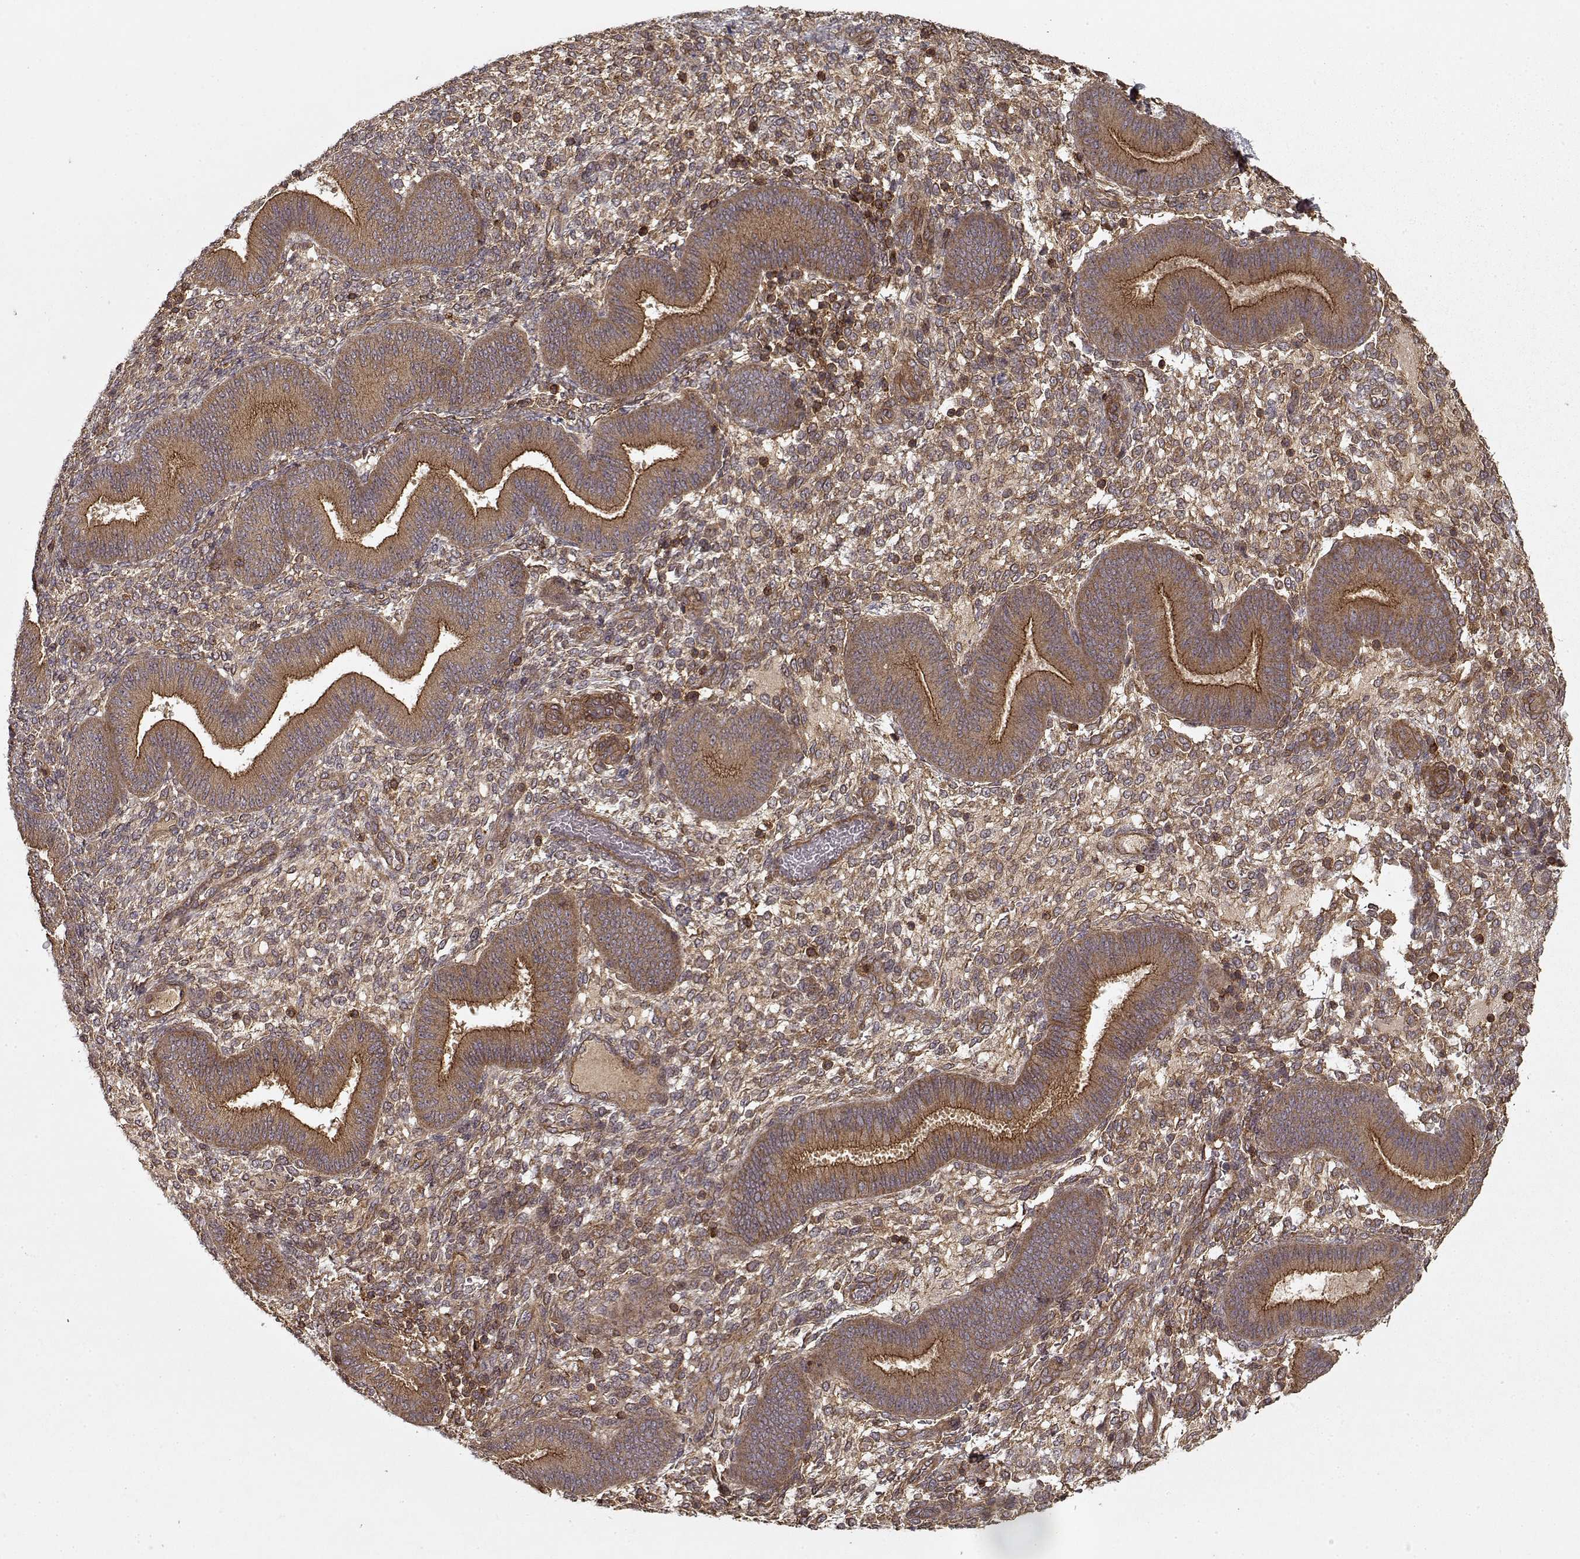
{"staining": {"intensity": "weak", "quantity": "<25%", "location": "cytoplasmic/membranous"}, "tissue": "endometrium", "cell_type": "Cells in endometrial stroma", "image_type": "normal", "snomed": [{"axis": "morphology", "description": "Normal tissue, NOS"}, {"axis": "topography", "description": "Endometrium"}], "caption": "This image is of benign endometrium stained with immunohistochemistry (IHC) to label a protein in brown with the nuclei are counter-stained blue. There is no positivity in cells in endometrial stroma. The staining was performed using DAB to visualize the protein expression in brown, while the nuclei were stained in blue with hematoxylin (Magnification: 20x).", "gene": "PPP1R12A", "patient": {"sex": "female", "age": 39}}